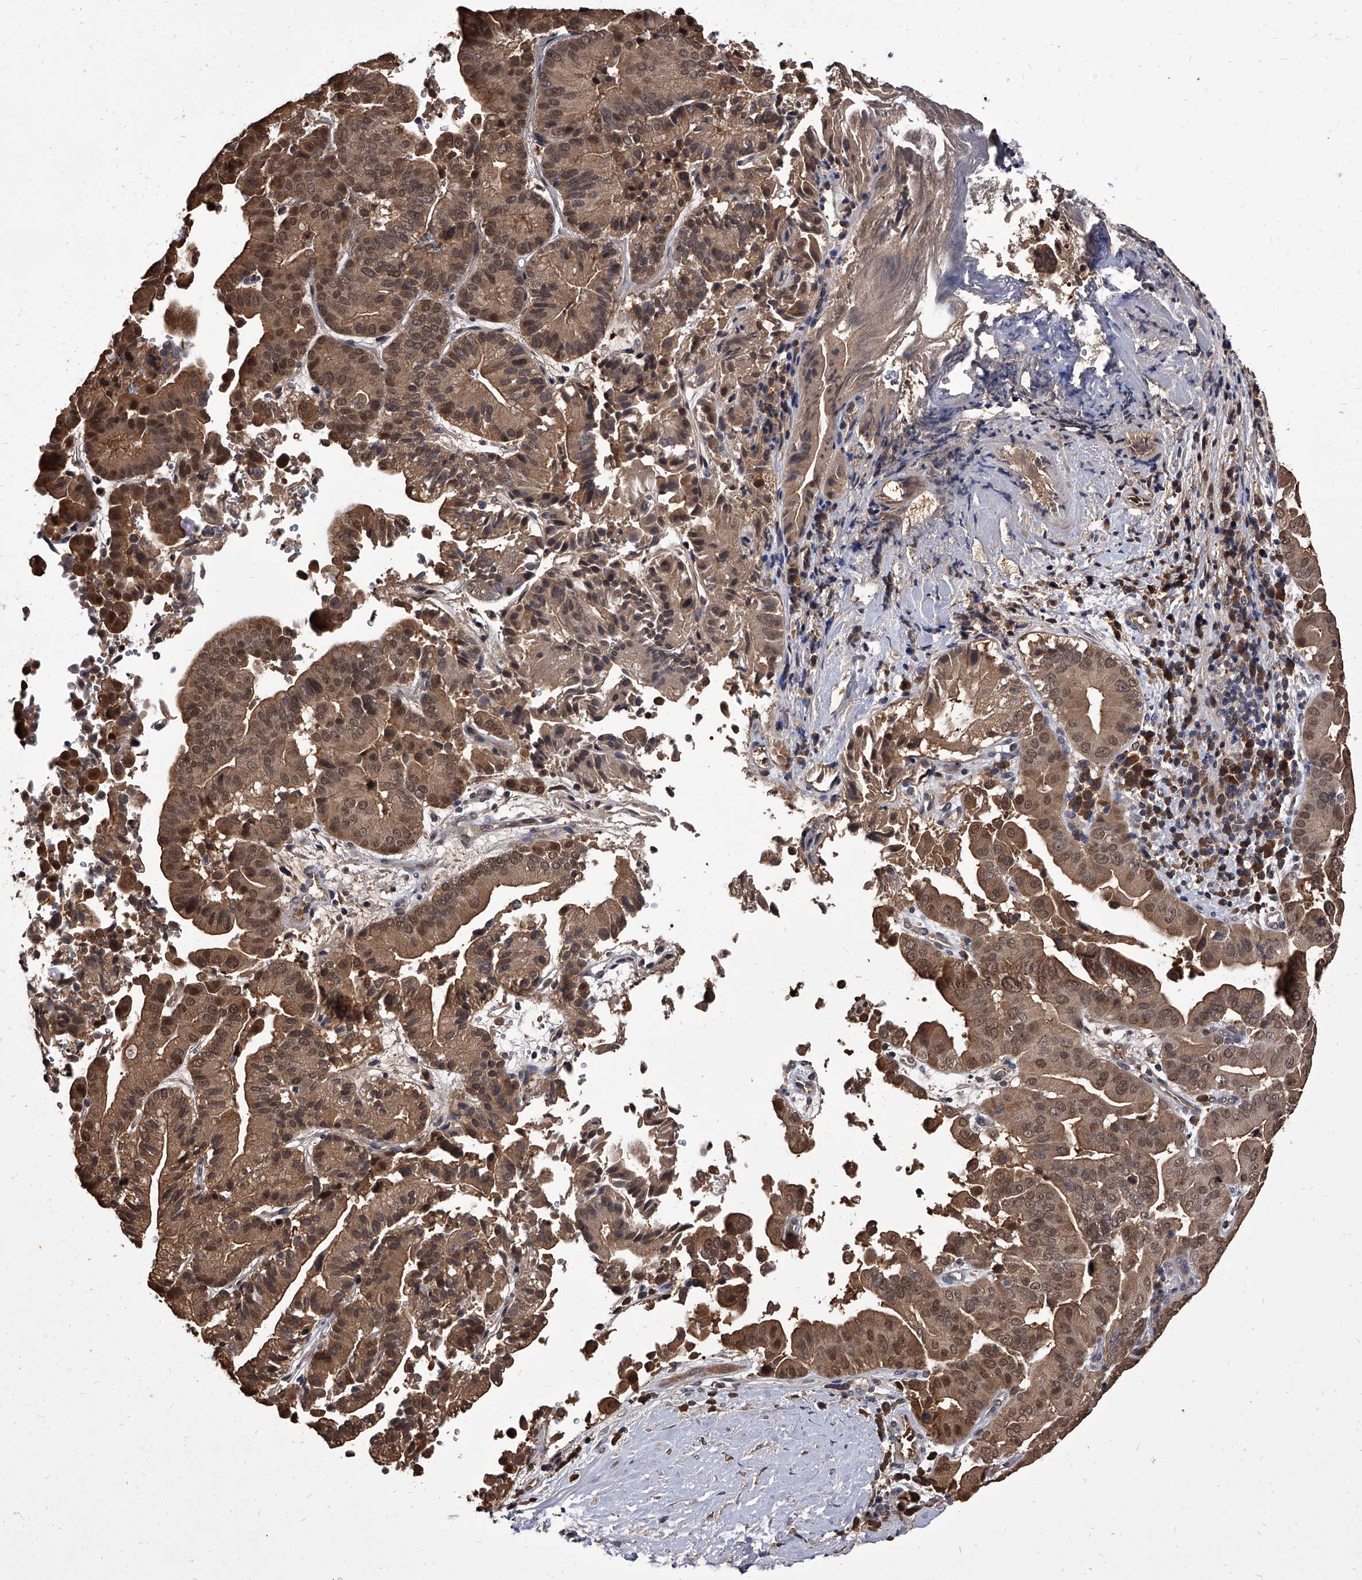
{"staining": {"intensity": "moderate", "quantity": ">75%", "location": "cytoplasmic/membranous,nuclear"}, "tissue": "liver cancer", "cell_type": "Tumor cells", "image_type": "cancer", "snomed": [{"axis": "morphology", "description": "Cholangiocarcinoma"}, {"axis": "topography", "description": "Liver"}], "caption": "Human liver cholangiocarcinoma stained with a protein marker shows moderate staining in tumor cells.", "gene": "SLC18B1", "patient": {"sex": "female", "age": 75}}